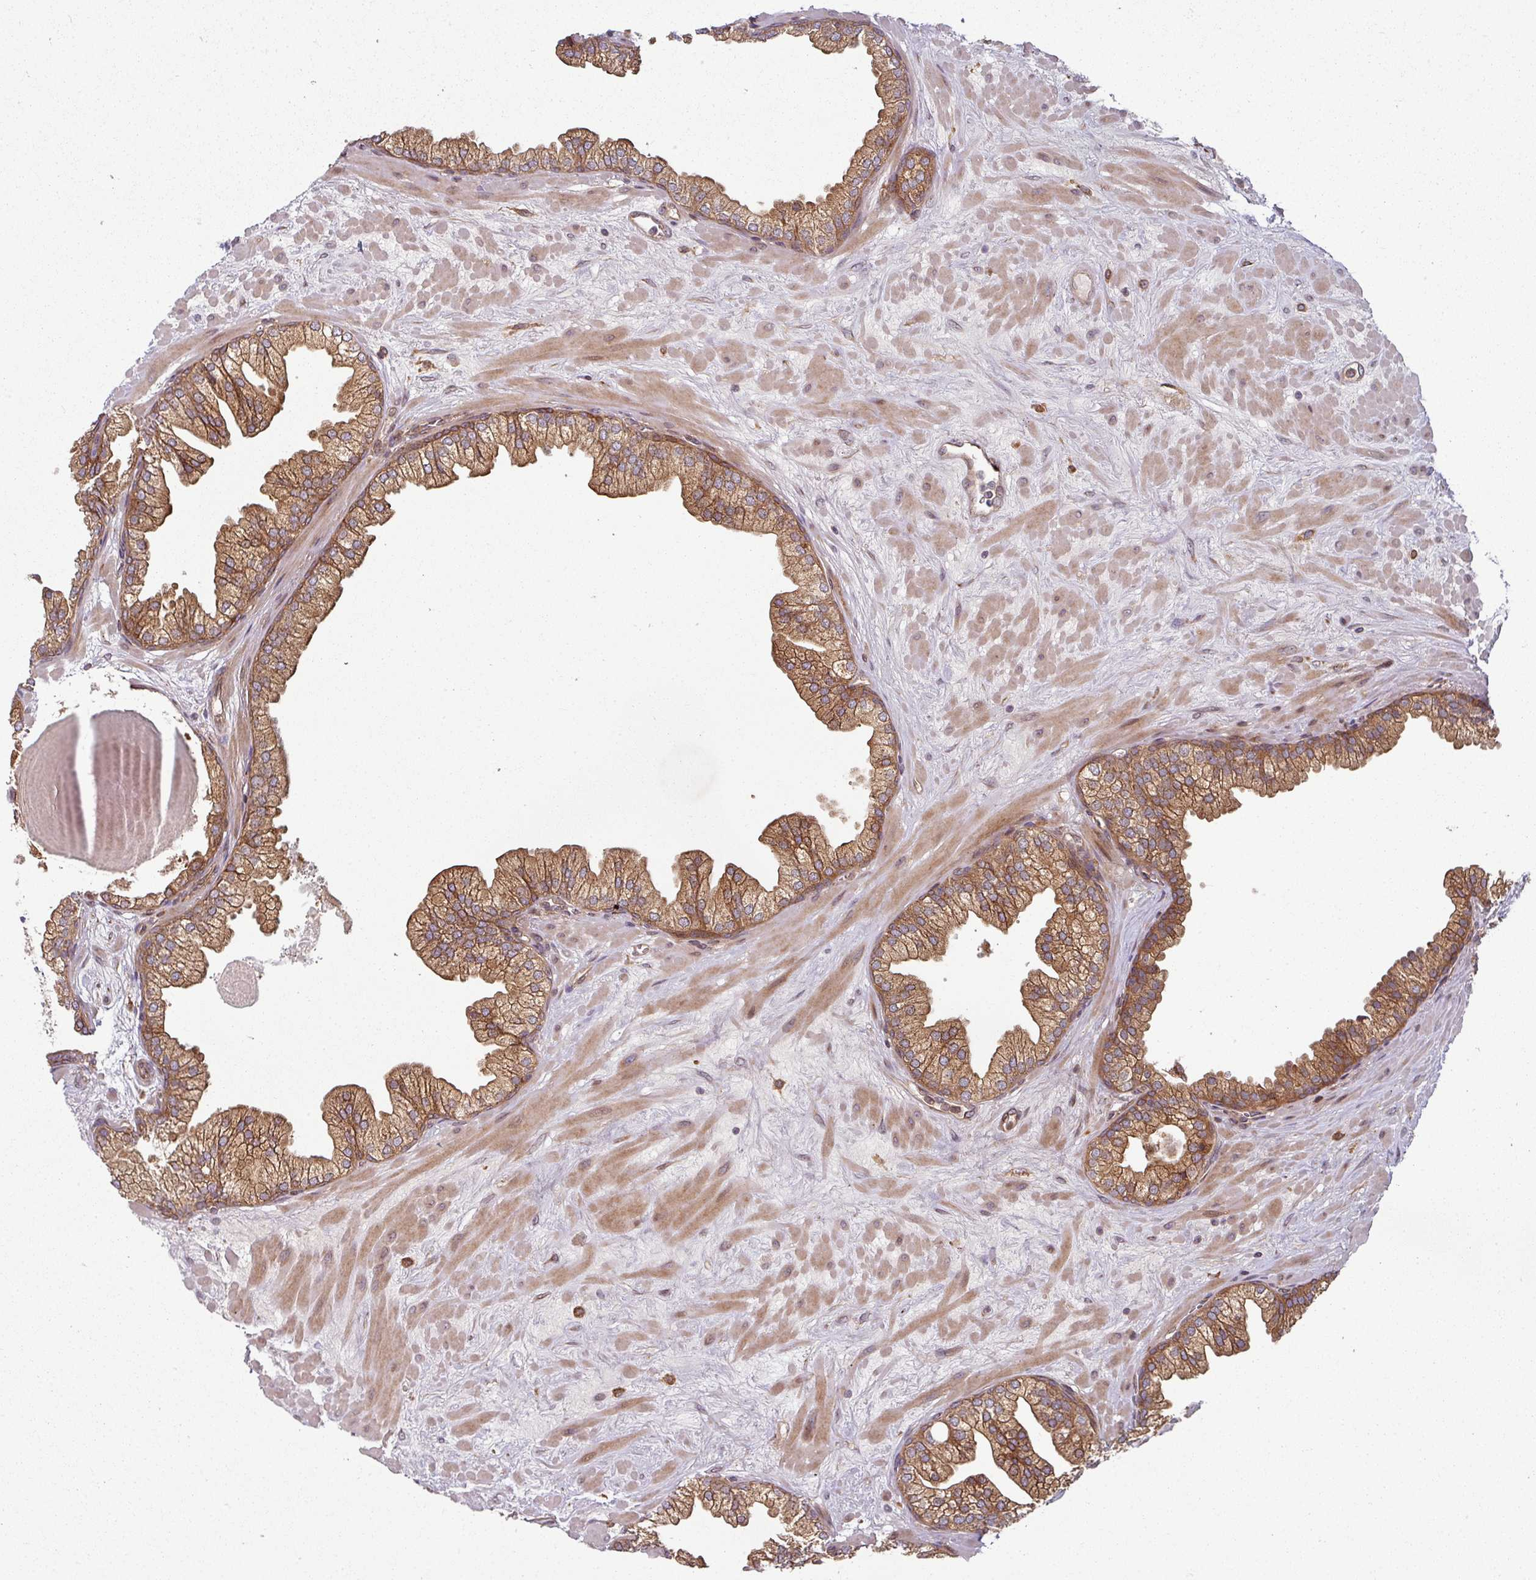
{"staining": {"intensity": "strong", "quantity": ">75%", "location": "cytoplasmic/membranous"}, "tissue": "prostate", "cell_type": "Glandular cells", "image_type": "normal", "snomed": [{"axis": "morphology", "description": "Normal tissue, NOS"}, {"axis": "topography", "description": "Prostate"}, {"axis": "topography", "description": "Peripheral nerve tissue"}], "caption": "Brown immunohistochemical staining in benign prostate exhibits strong cytoplasmic/membranous positivity in approximately >75% of glandular cells.", "gene": "RAB5A", "patient": {"sex": "male", "age": 61}}